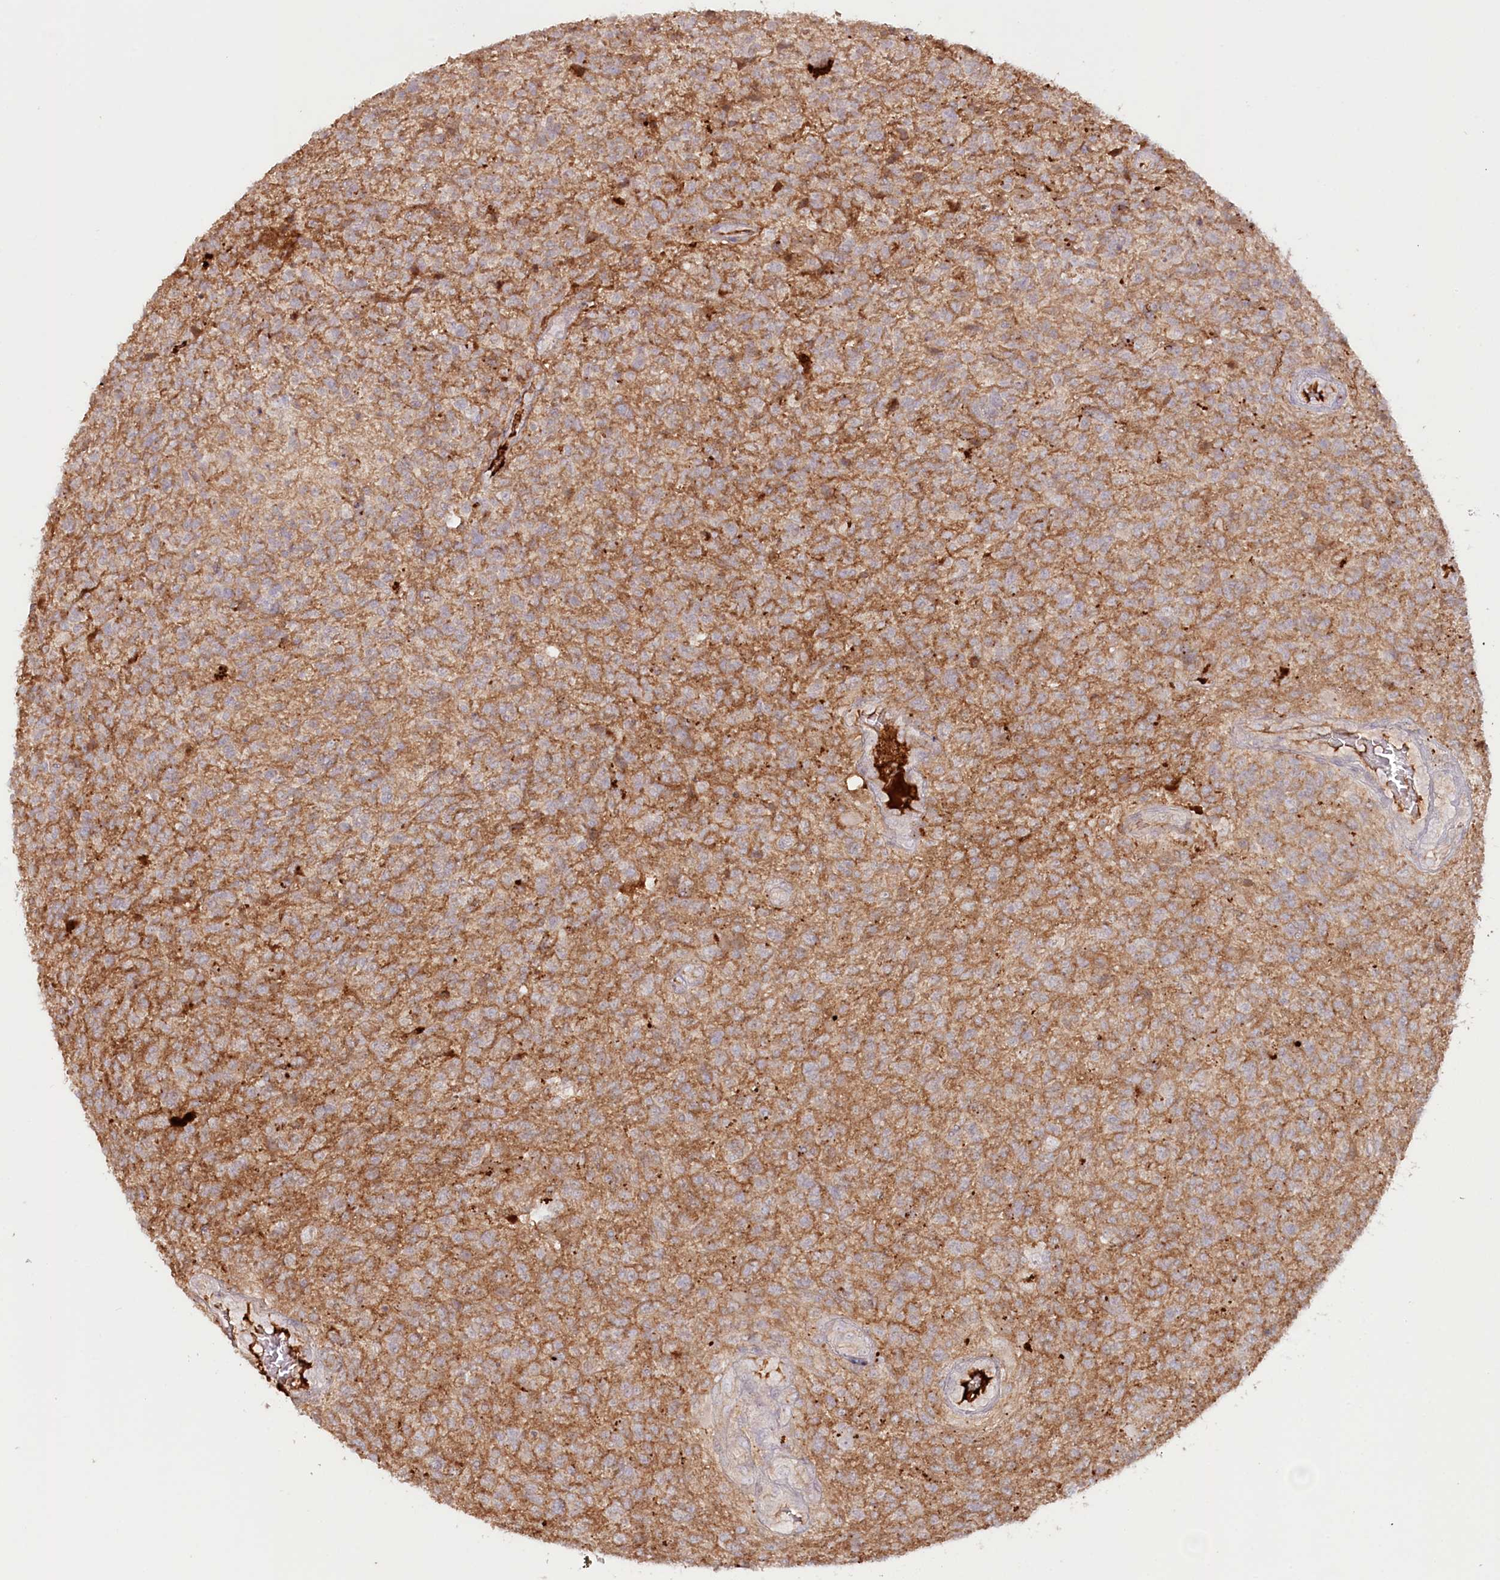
{"staining": {"intensity": "moderate", "quantity": ">75%", "location": "cytoplasmic/membranous"}, "tissue": "glioma", "cell_type": "Tumor cells", "image_type": "cancer", "snomed": [{"axis": "morphology", "description": "Glioma, malignant, High grade"}, {"axis": "topography", "description": "Brain"}], "caption": "The photomicrograph displays immunohistochemical staining of high-grade glioma (malignant). There is moderate cytoplasmic/membranous staining is appreciated in approximately >75% of tumor cells.", "gene": "PSAPL1", "patient": {"sex": "male", "age": 56}}